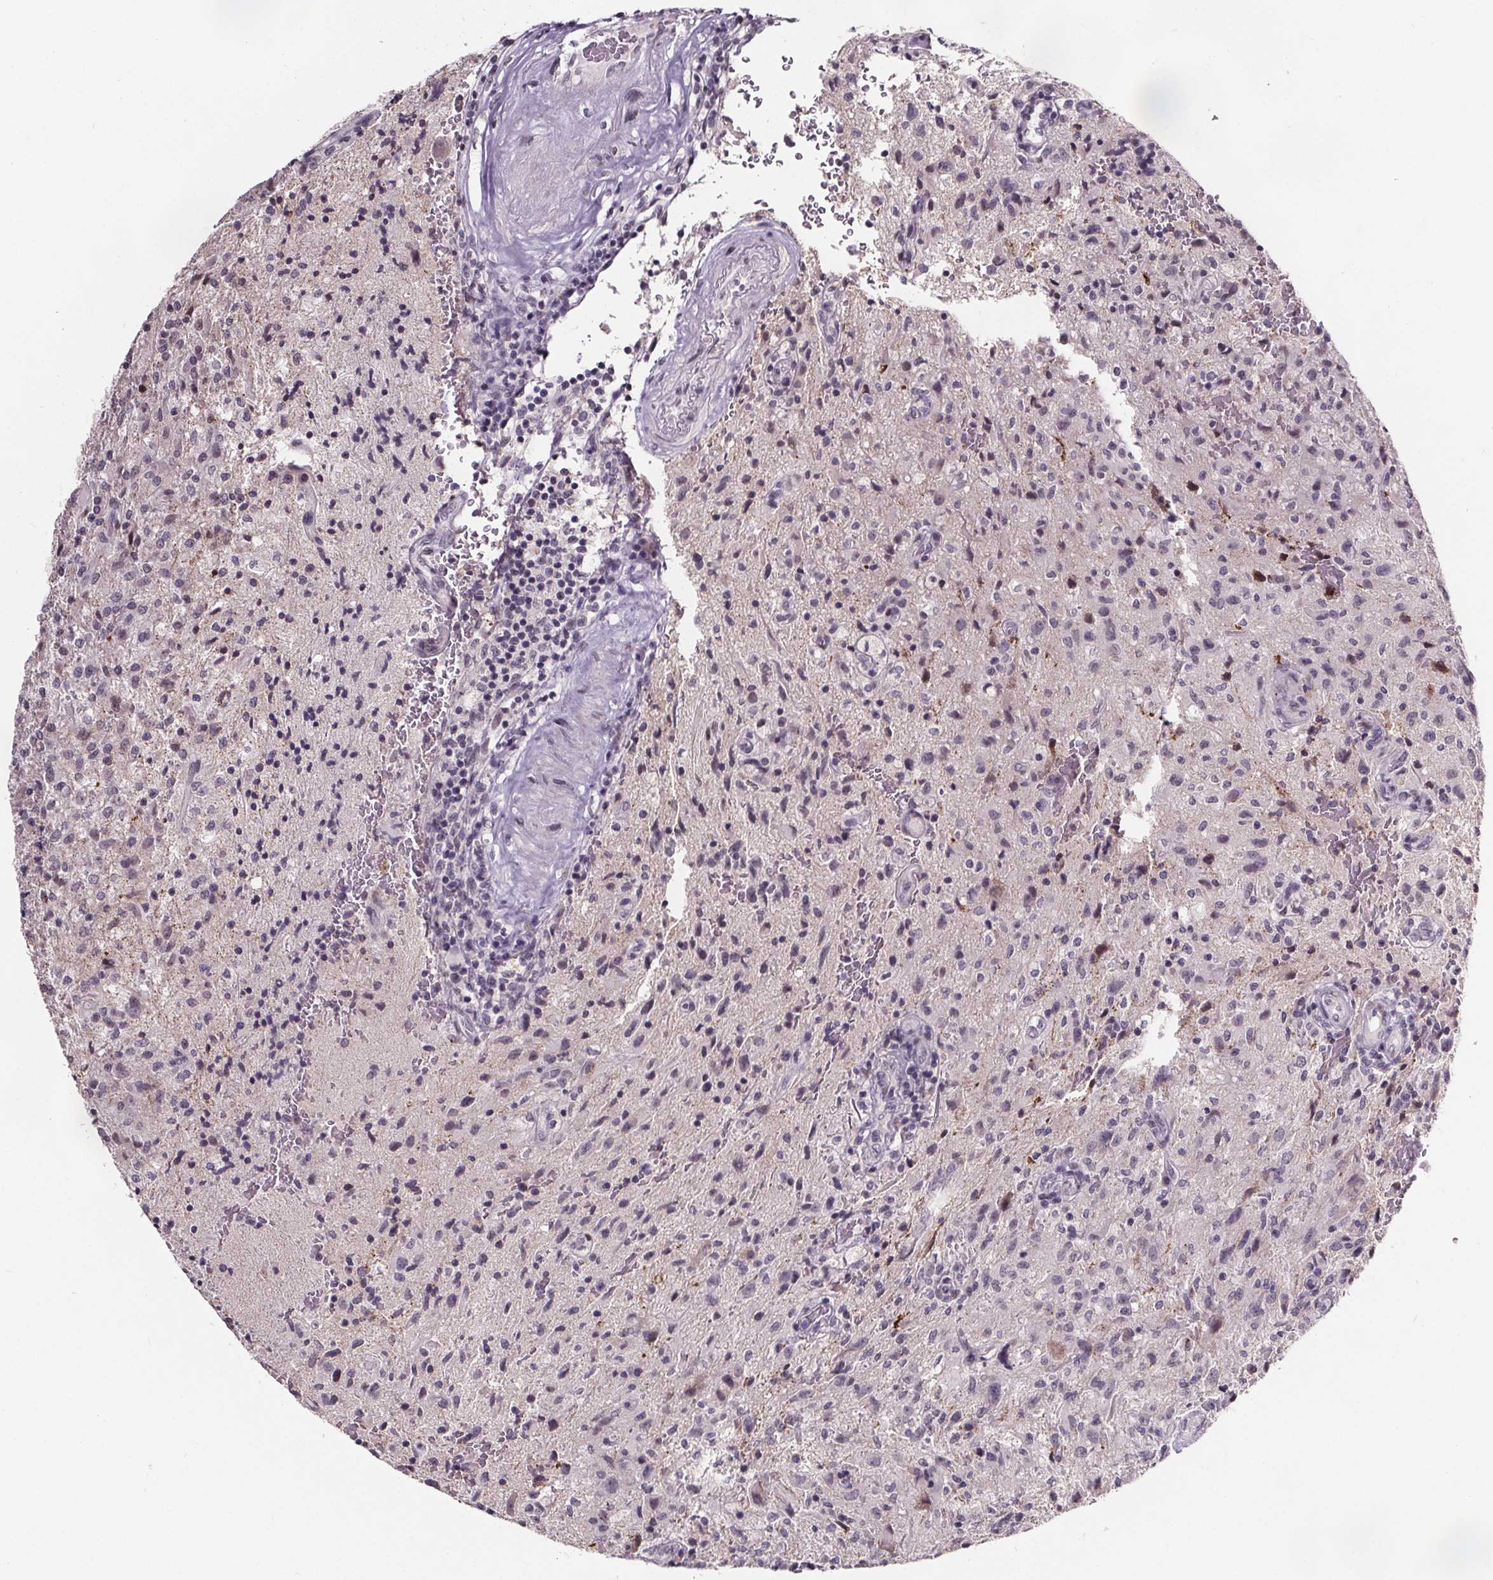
{"staining": {"intensity": "negative", "quantity": "none", "location": "none"}, "tissue": "glioma", "cell_type": "Tumor cells", "image_type": "cancer", "snomed": [{"axis": "morphology", "description": "Glioma, malignant, High grade"}, {"axis": "topography", "description": "Brain"}], "caption": "This micrograph is of malignant high-grade glioma stained with immunohistochemistry (IHC) to label a protein in brown with the nuclei are counter-stained blue. There is no staining in tumor cells.", "gene": "NKX6-1", "patient": {"sex": "male", "age": 68}}